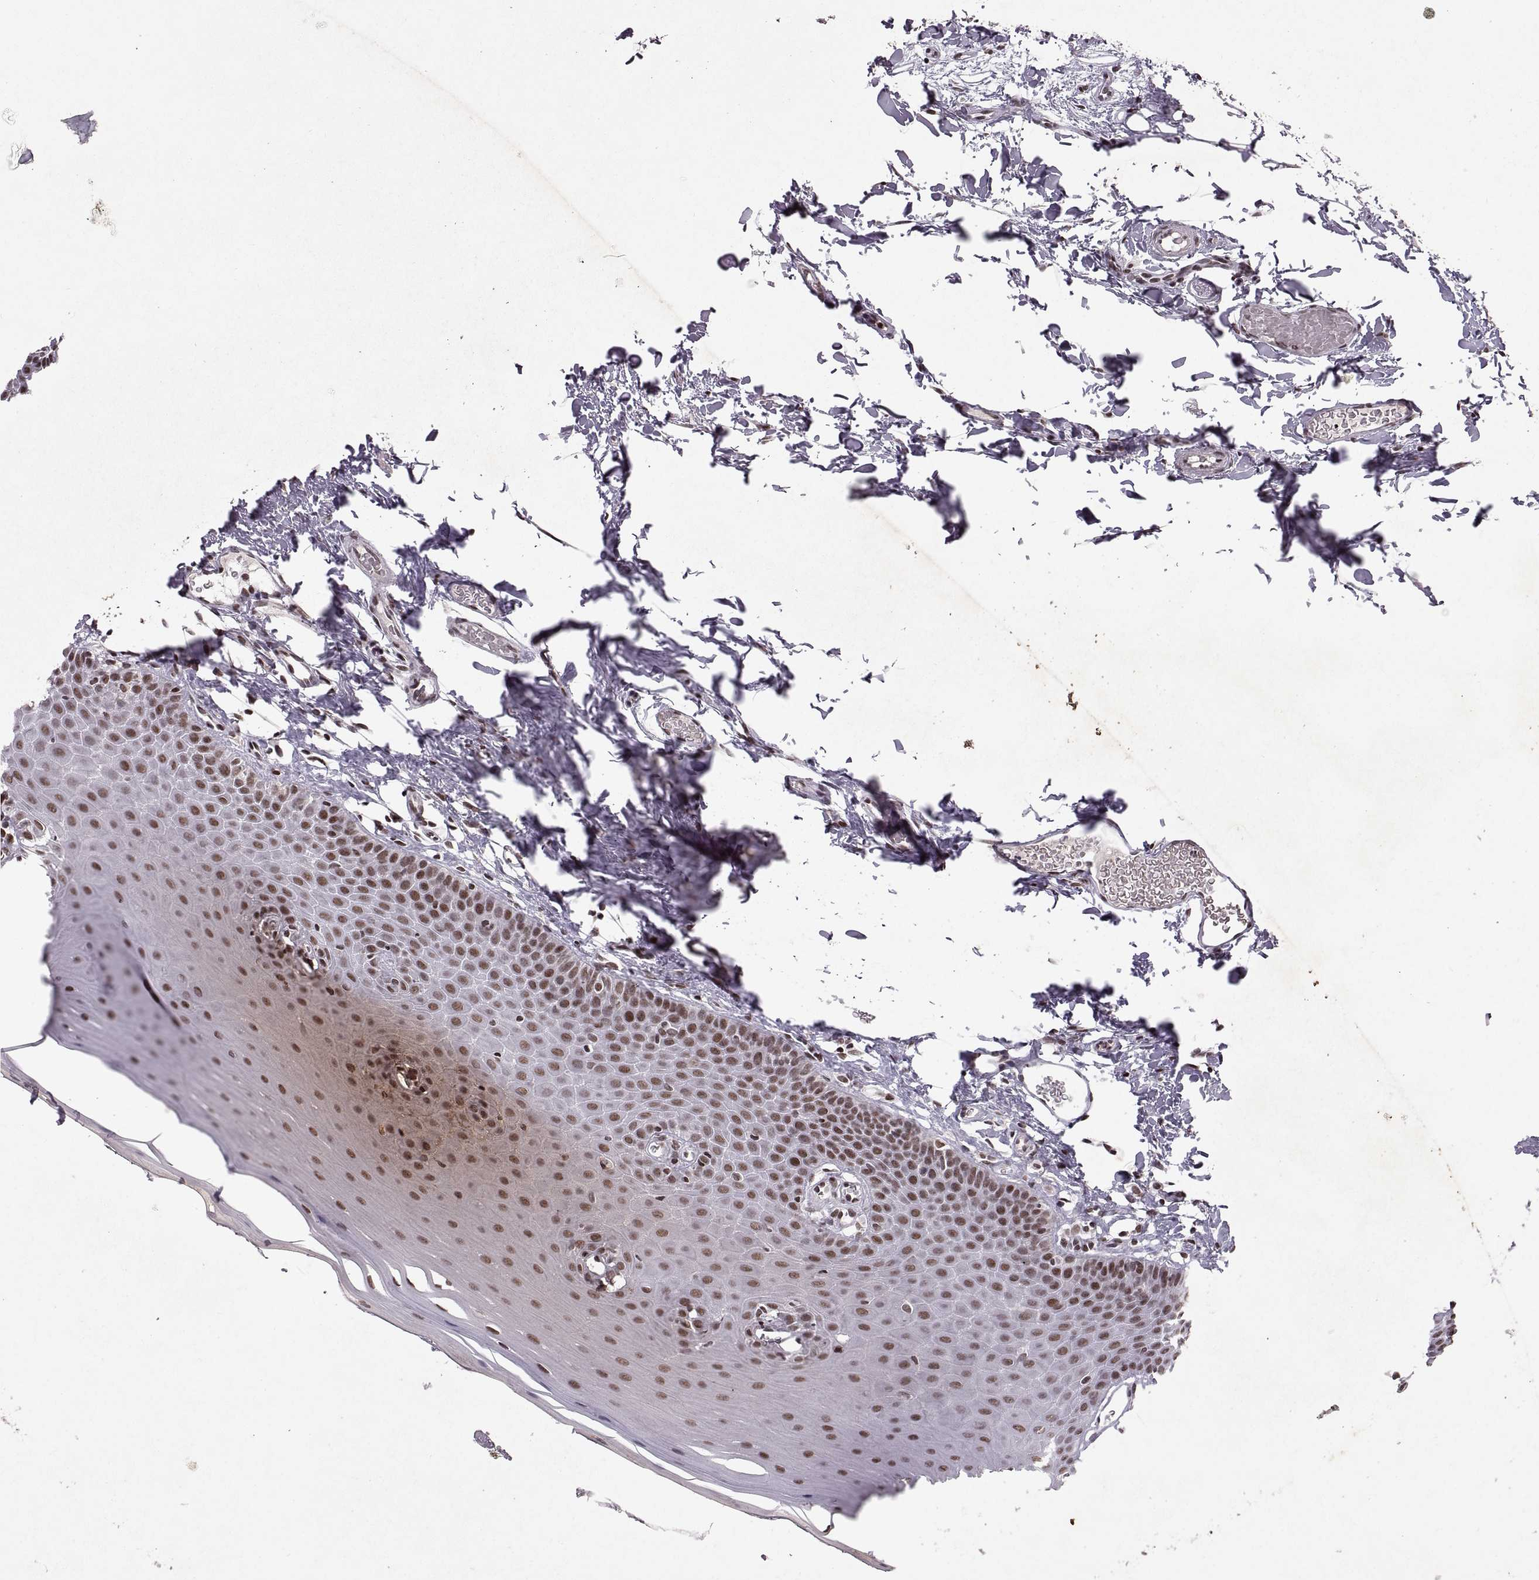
{"staining": {"intensity": "moderate", "quantity": ">75%", "location": "nuclear"}, "tissue": "oral mucosa", "cell_type": "Squamous epithelial cells", "image_type": "normal", "snomed": [{"axis": "morphology", "description": "Normal tissue, NOS"}, {"axis": "topography", "description": "Oral tissue"}], "caption": "Immunohistochemical staining of unremarkable oral mucosa exhibits >75% levels of moderate nuclear protein staining in approximately >75% of squamous epithelial cells. Nuclei are stained in blue.", "gene": "MT1E", "patient": {"sex": "male", "age": 81}}